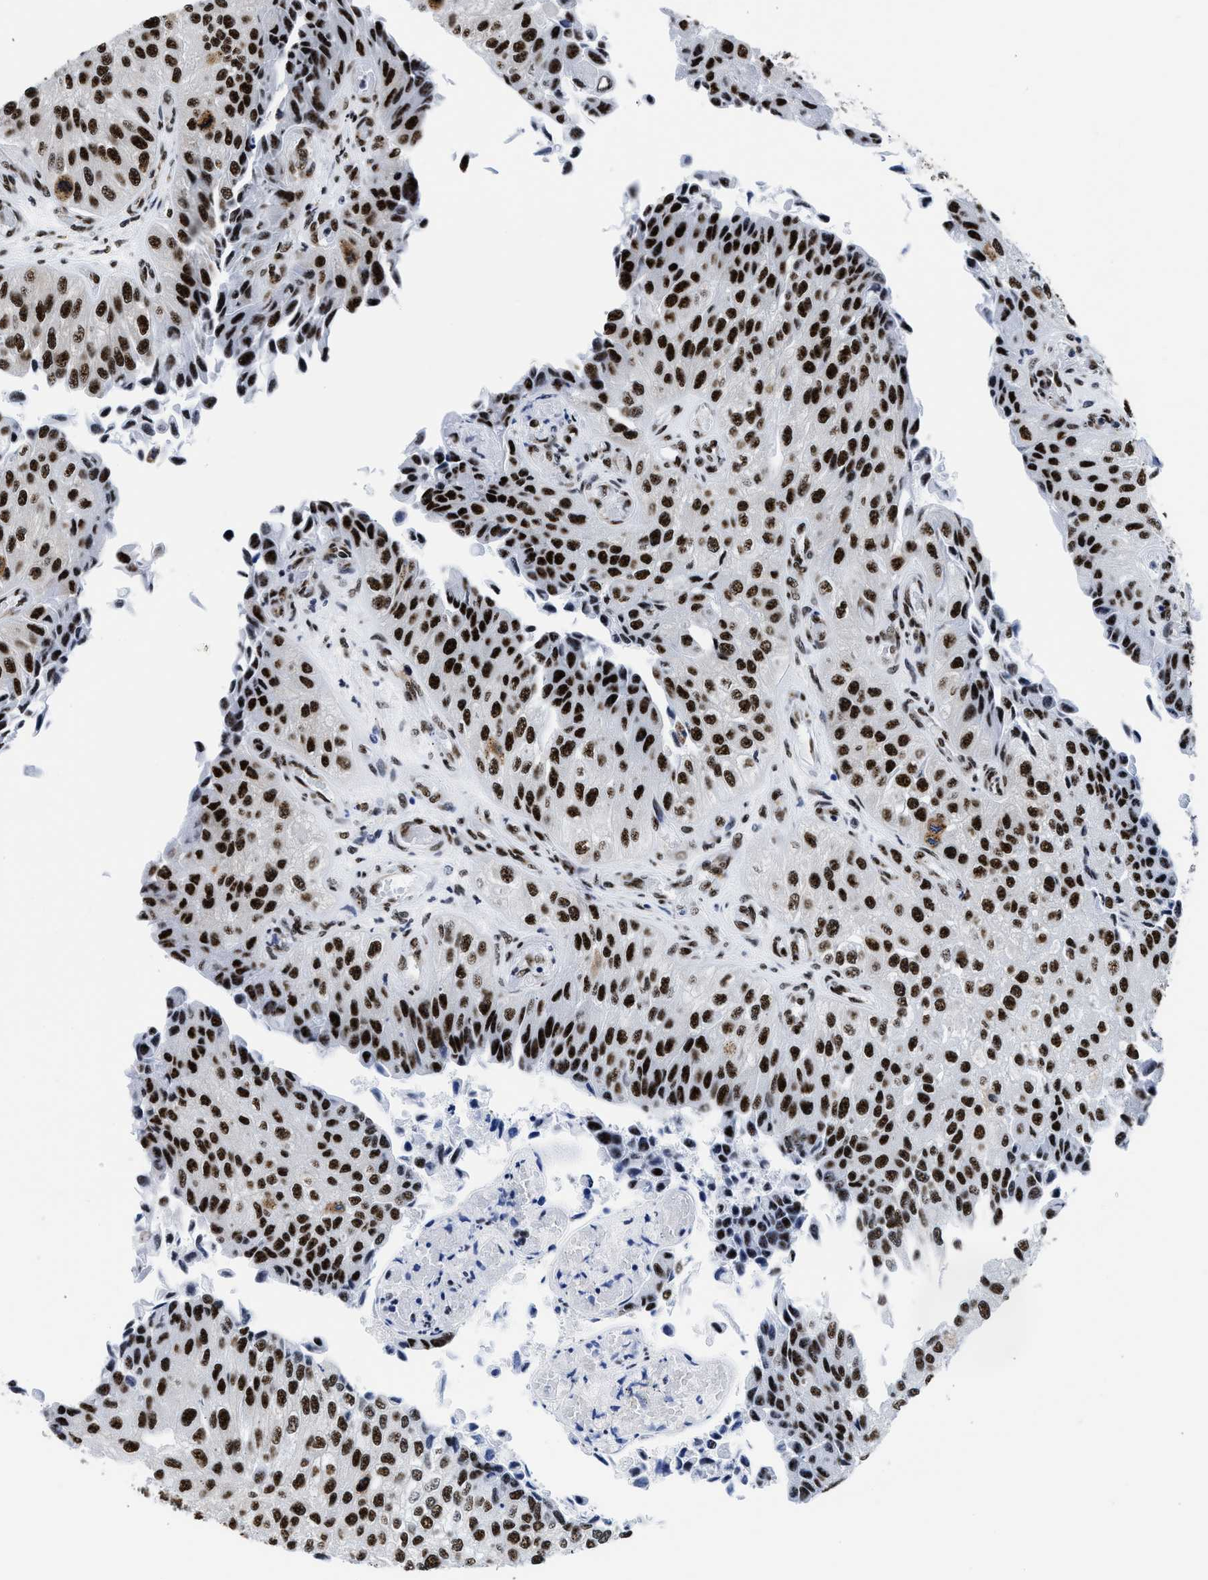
{"staining": {"intensity": "strong", "quantity": ">75%", "location": "nuclear"}, "tissue": "urothelial cancer", "cell_type": "Tumor cells", "image_type": "cancer", "snomed": [{"axis": "morphology", "description": "Urothelial carcinoma, High grade"}, {"axis": "topography", "description": "Kidney"}, {"axis": "topography", "description": "Urinary bladder"}], "caption": "Urothelial carcinoma (high-grade) stained with DAB (3,3'-diaminobenzidine) immunohistochemistry (IHC) demonstrates high levels of strong nuclear staining in approximately >75% of tumor cells. Using DAB (3,3'-diaminobenzidine) (brown) and hematoxylin (blue) stains, captured at high magnification using brightfield microscopy.", "gene": "RBM8A", "patient": {"sex": "male", "age": 77}}